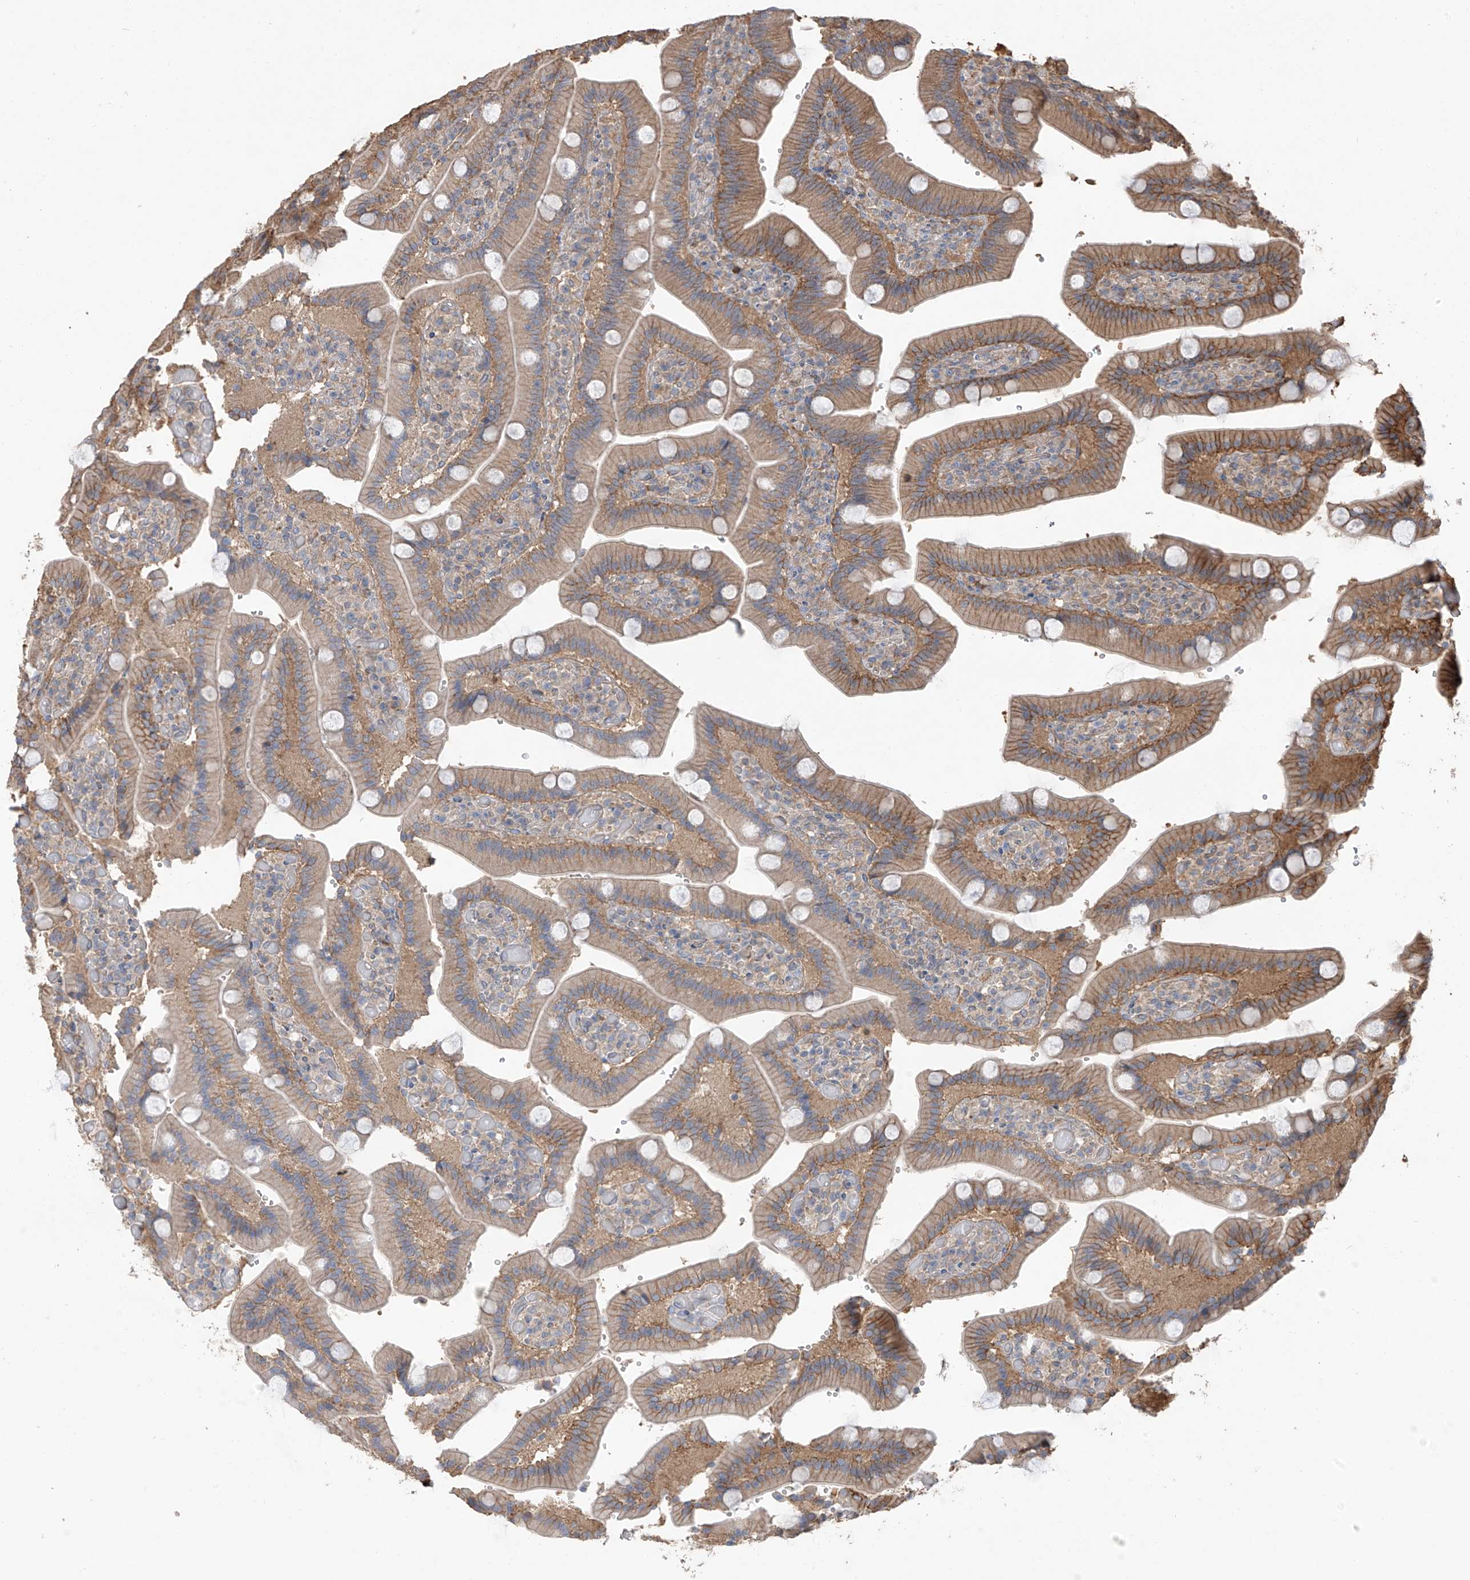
{"staining": {"intensity": "moderate", "quantity": ">75%", "location": "cytoplasmic/membranous"}, "tissue": "duodenum", "cell_type": "Glandular cells", "image_type": "normal", "snomed": [{"axis": "morphology", "description": "Normal tissue, NOS"}, {"axis": "topography", "description": "Duodenum"}], "caption": "Glandular cells reveal medium levels of moderate cytoplasmic/membranous staining in about >75% of cells in normal human duodenum. (brown staining indicates protein expression, while blue staining denotes nuclei).", "gene": "AGBL5", "patient": {"sex": "female", "age": 62}}